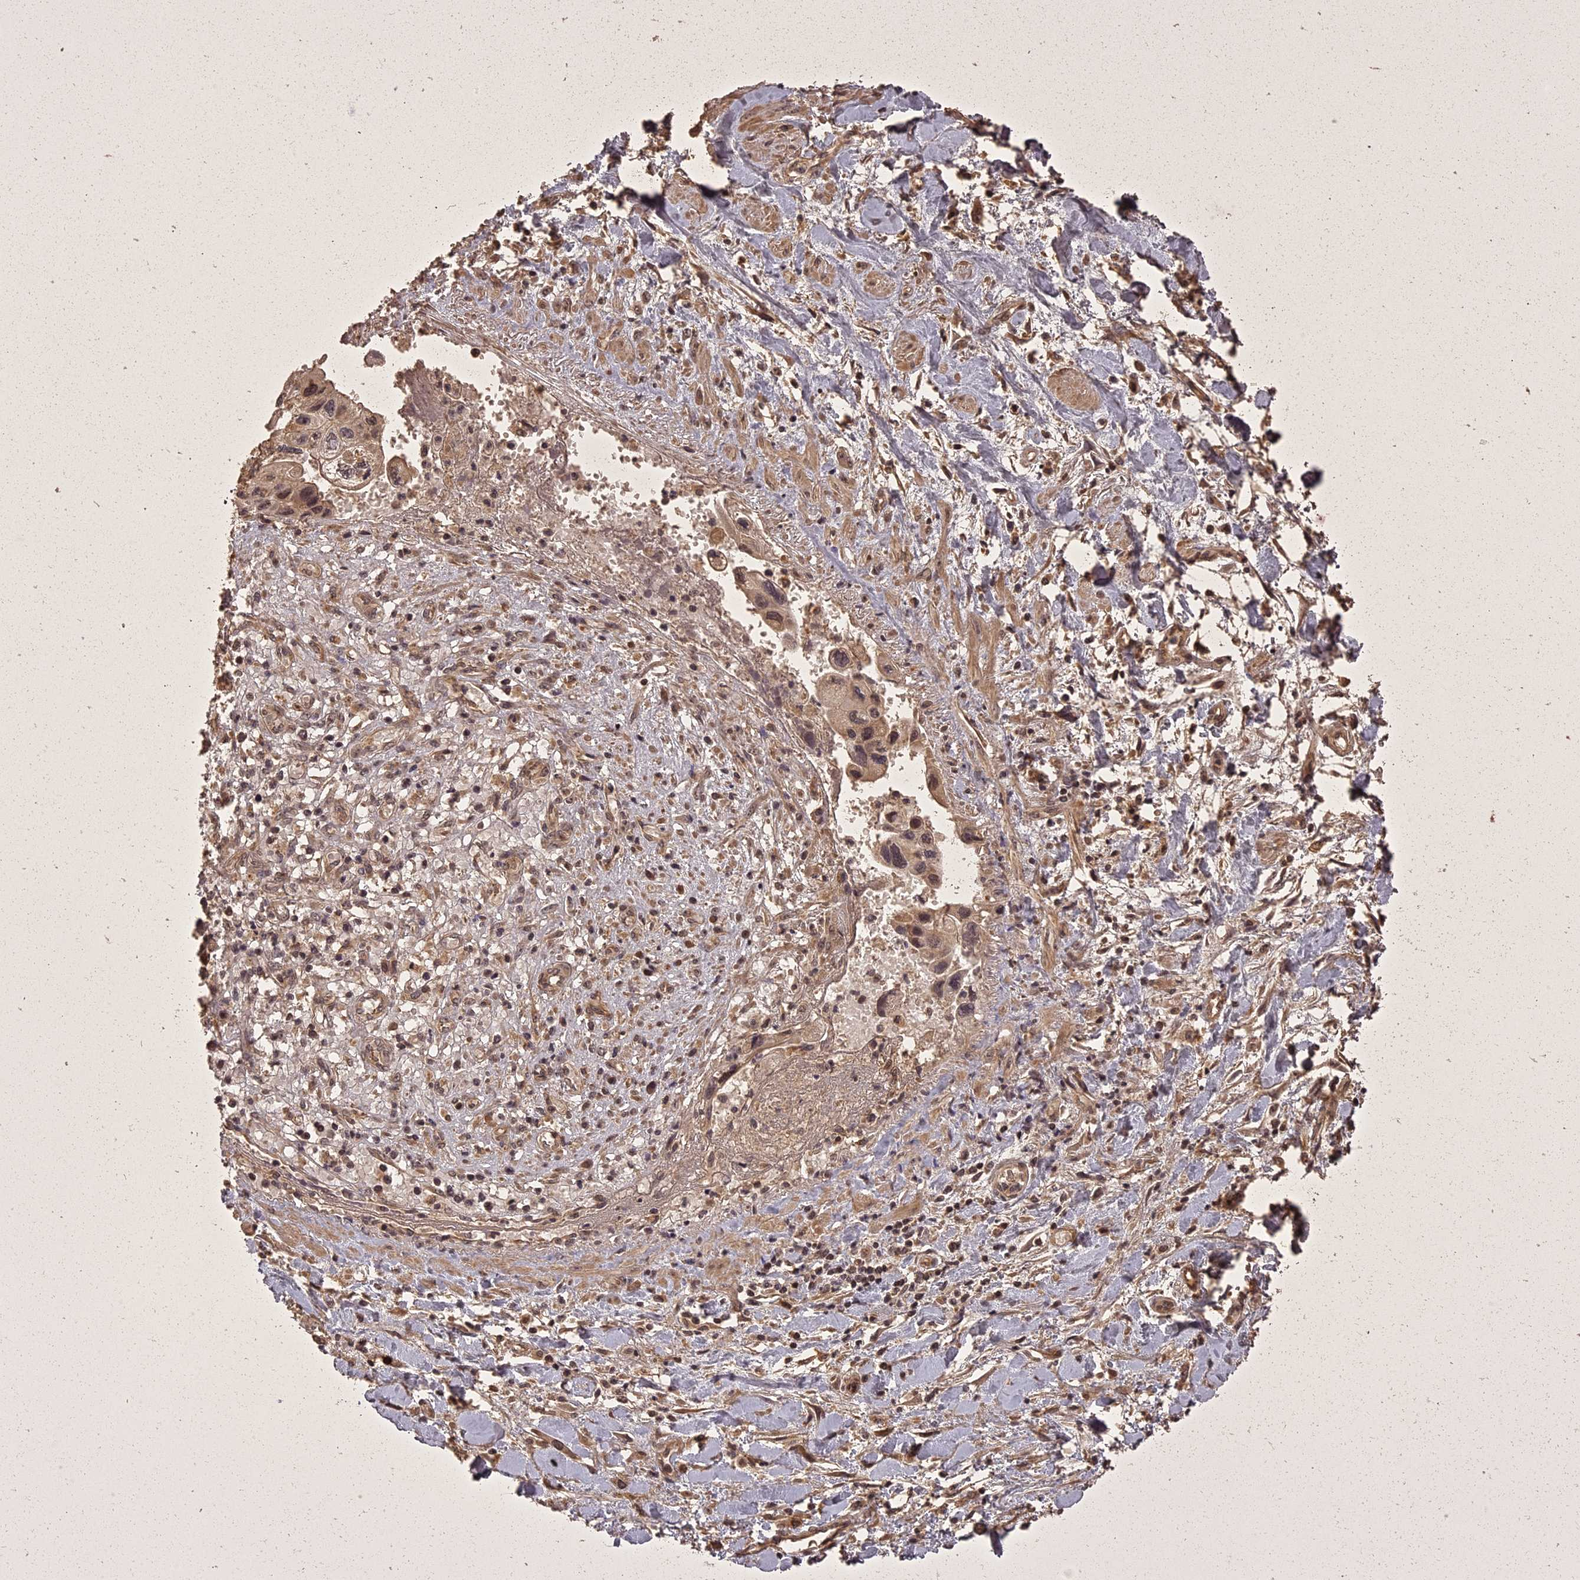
{"staining": {"intensity": "moderate", "quantity": ">75%", "location": "cytoplasmic/membranous,nuclear"}, "tissue": "pancreatic cancer", "cell_type": "Tumor cells", "image_type": "cancer", "snomed": [{"axis": "morphology", "description": "Adenocarcinoma, NOS"}, {"axis": "topography", "description": "Pancreas"}], "caption": "Immunohistochemistry (IHC) micrograph of human pancreatic adenocarcinoma stained for a protein (brown), which demonstrates medium levels of moderate cytoplasmic/membranous and nuclear positivity in approximately >75% of tumor cells.", "gene": "ING5", "patient": {"sex": "female", "age": 50}}